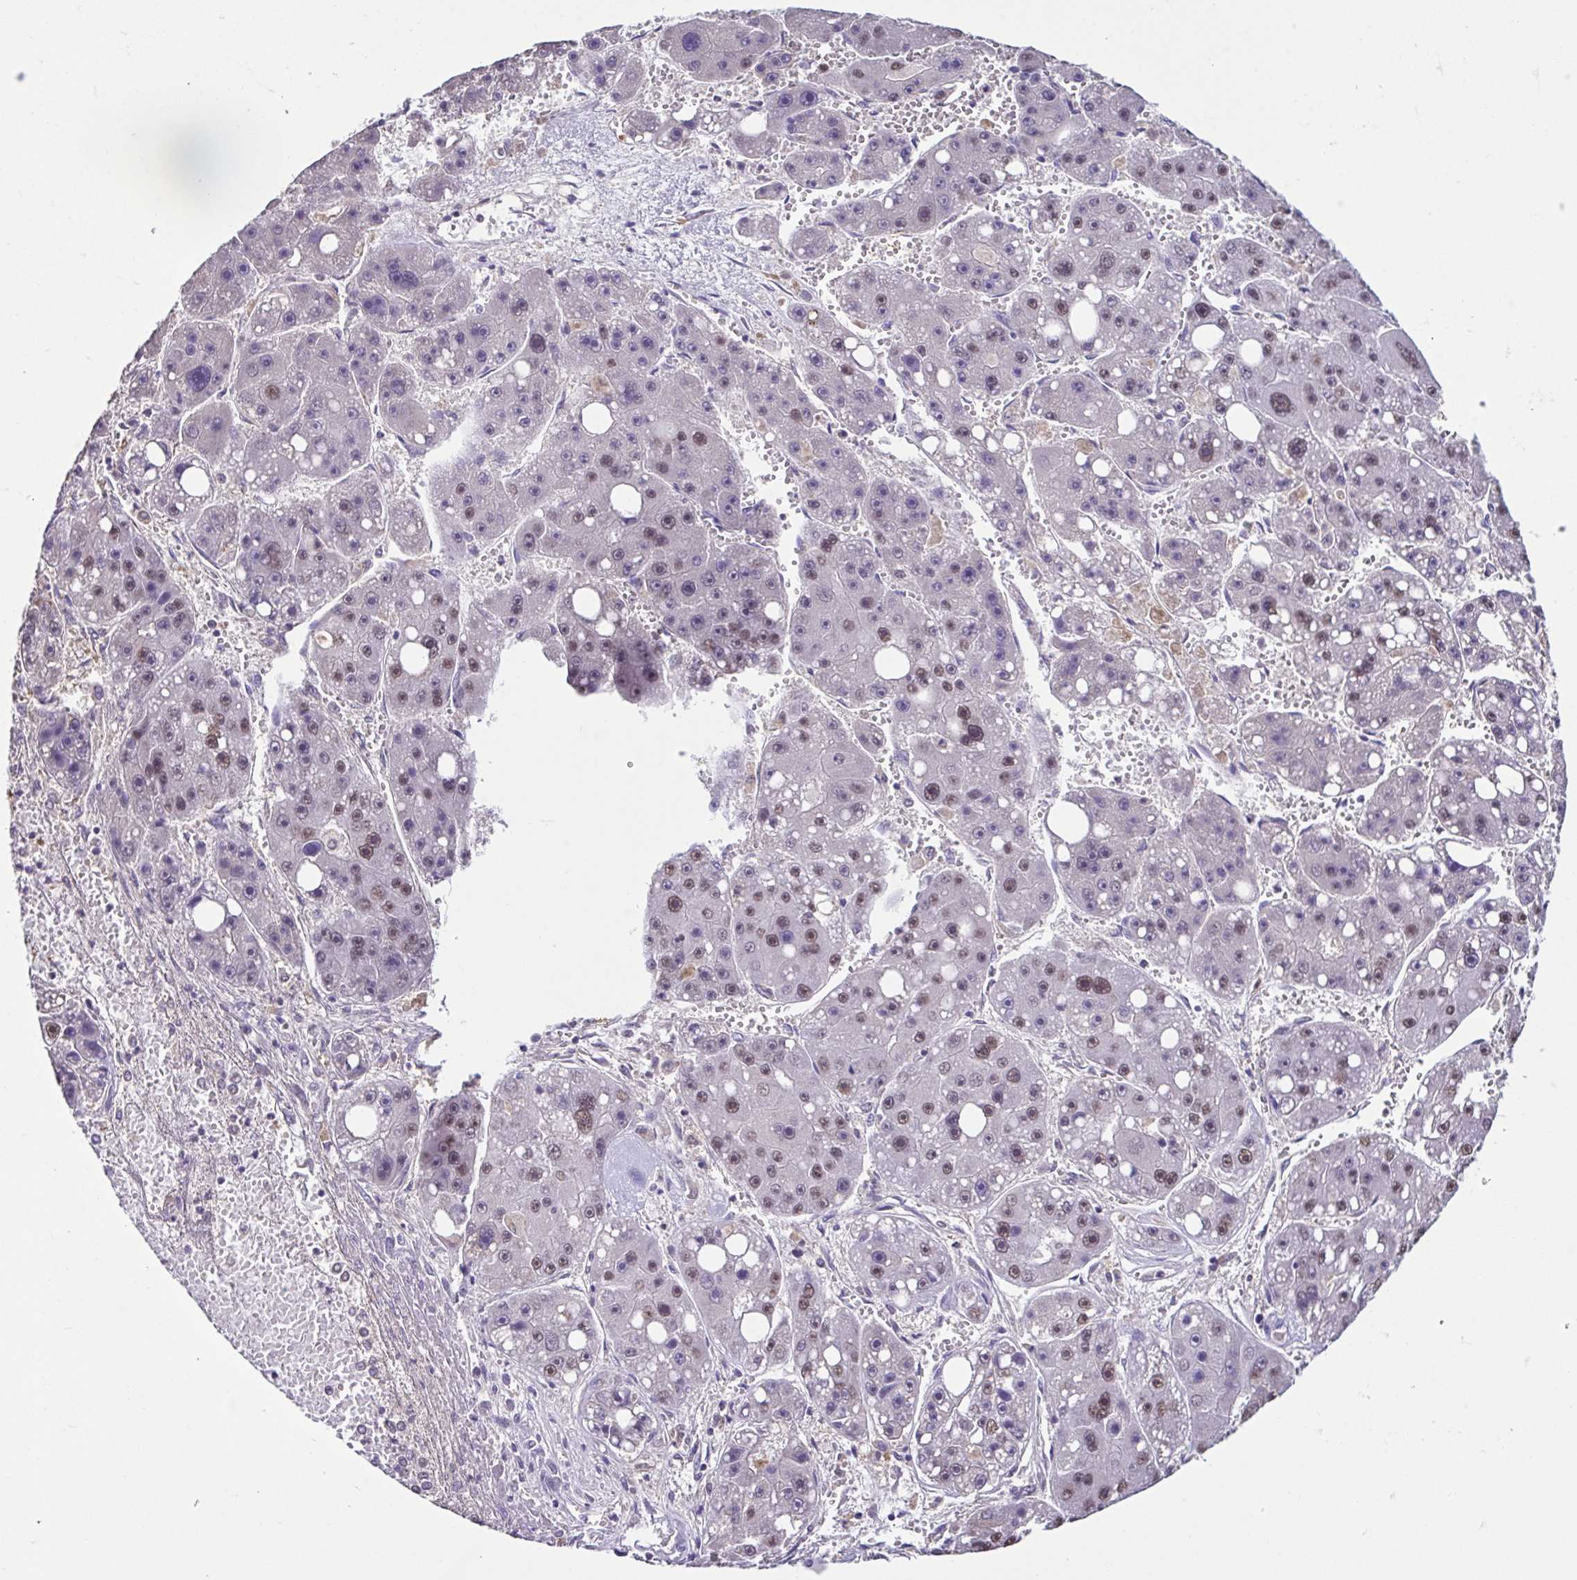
{"staining": {"intensity": "moderate", "quantity": "25%-75%", "location": "nuclear"}, "tissue": "liver cancer", "cell_type": "Tumor cells", "image_type": "cancer", "snomed": [{"axis": "morphology", "description": "Carcinoma, Hepatocellular, NOS"}, {"axis": "topography", "description": "Liver"}], "caption": "A photomicrograph showing moderate nuclear positivity in approximately 25%-75% of tumor cells in liver hepatocellular carcinoma, as visualized by brown immunohistochemical staining.", "gene": "ACTRT3", "patient": {"sex": "female", "age": 61}}